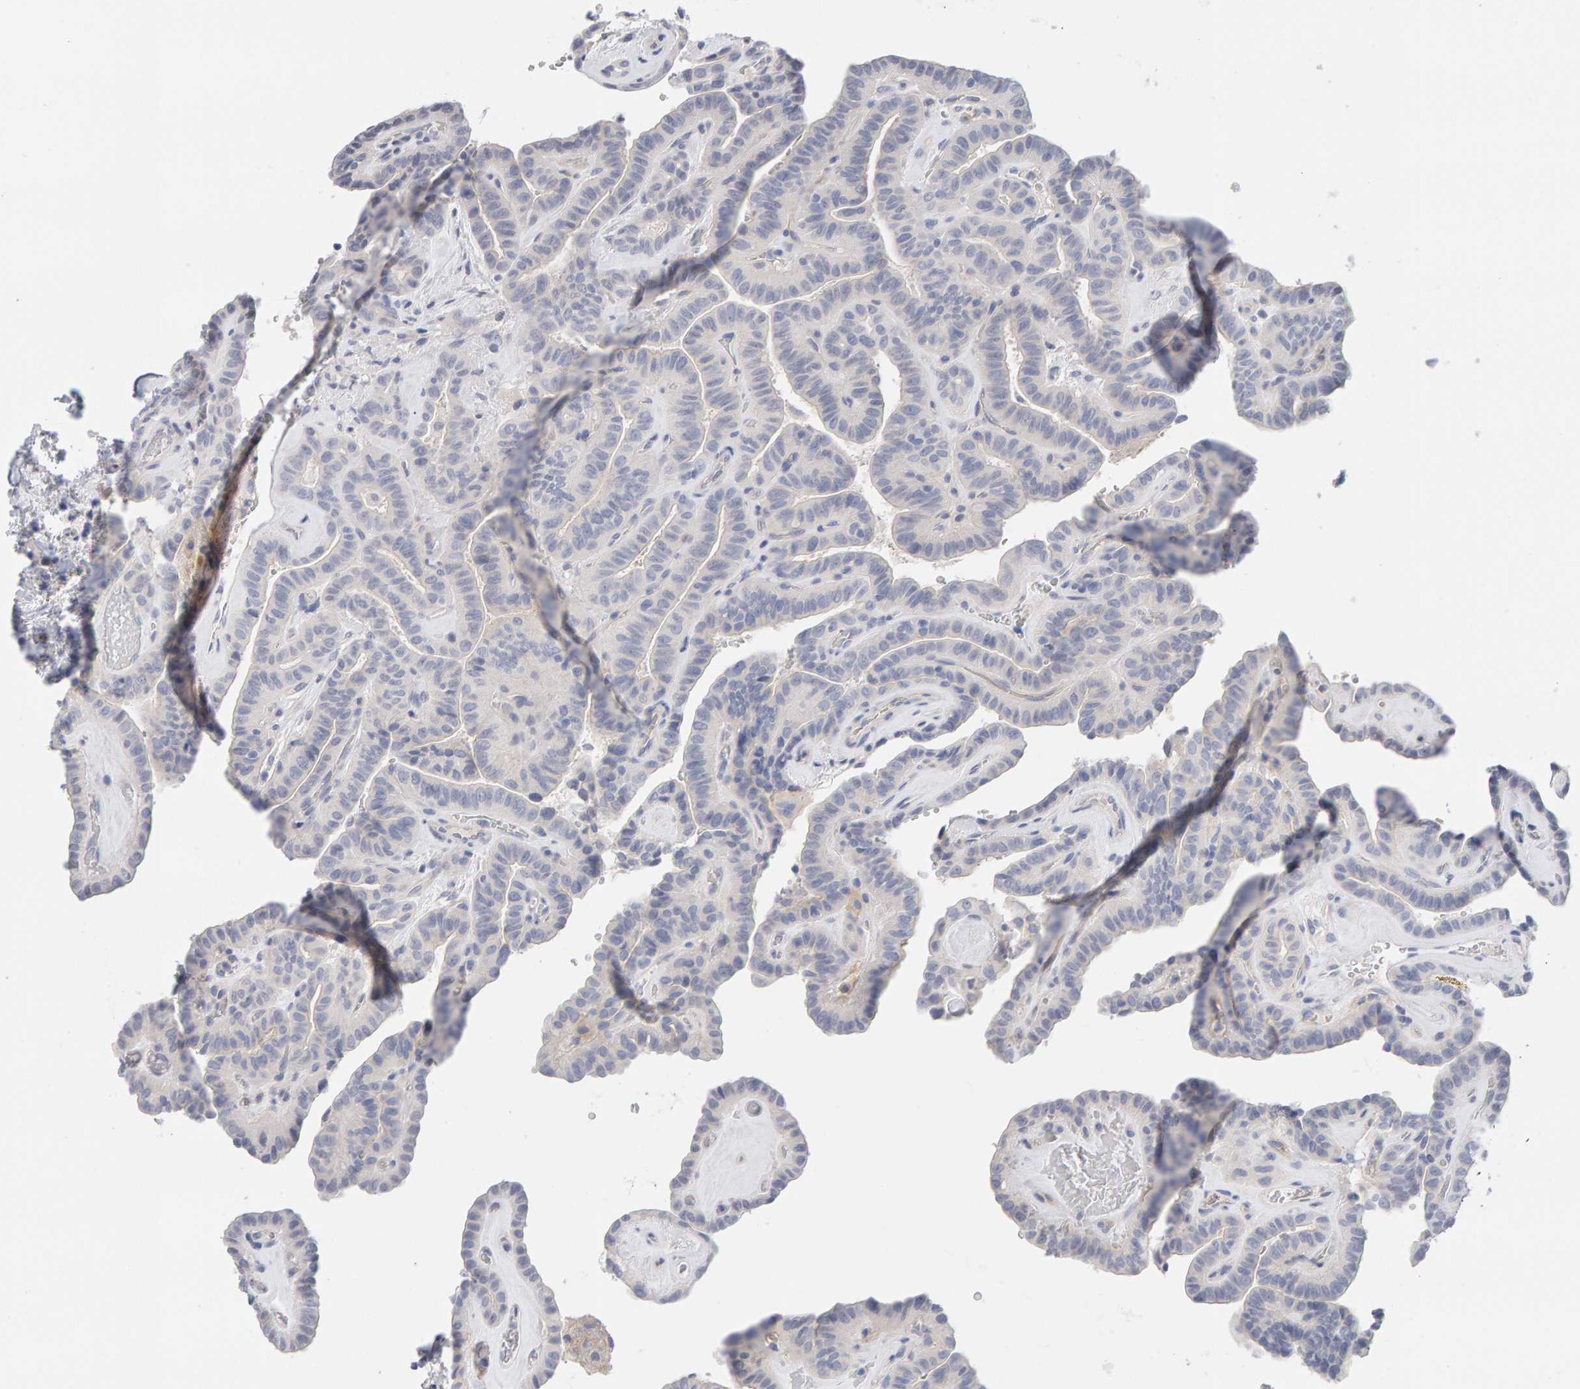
{"staining": {"intensity": "negative", "quantity": "none", "location": "none"}, "tissue": "thyroid cancer", "cell_type": "Tumor cells", "image_type": "cancer", "snomed": [{"axis": "morphology", "description": "Papillary adenocarcinoma, NOS"}, {"axis": "topography", "description": "Thyroid gland"}], "caption": "Histopathology image shows no protein staining in tumor cells of thyroid papillary adenocarcinoma tissue.", "gene": "METRNL", "patient": {"sex": "male", "age": 77}}